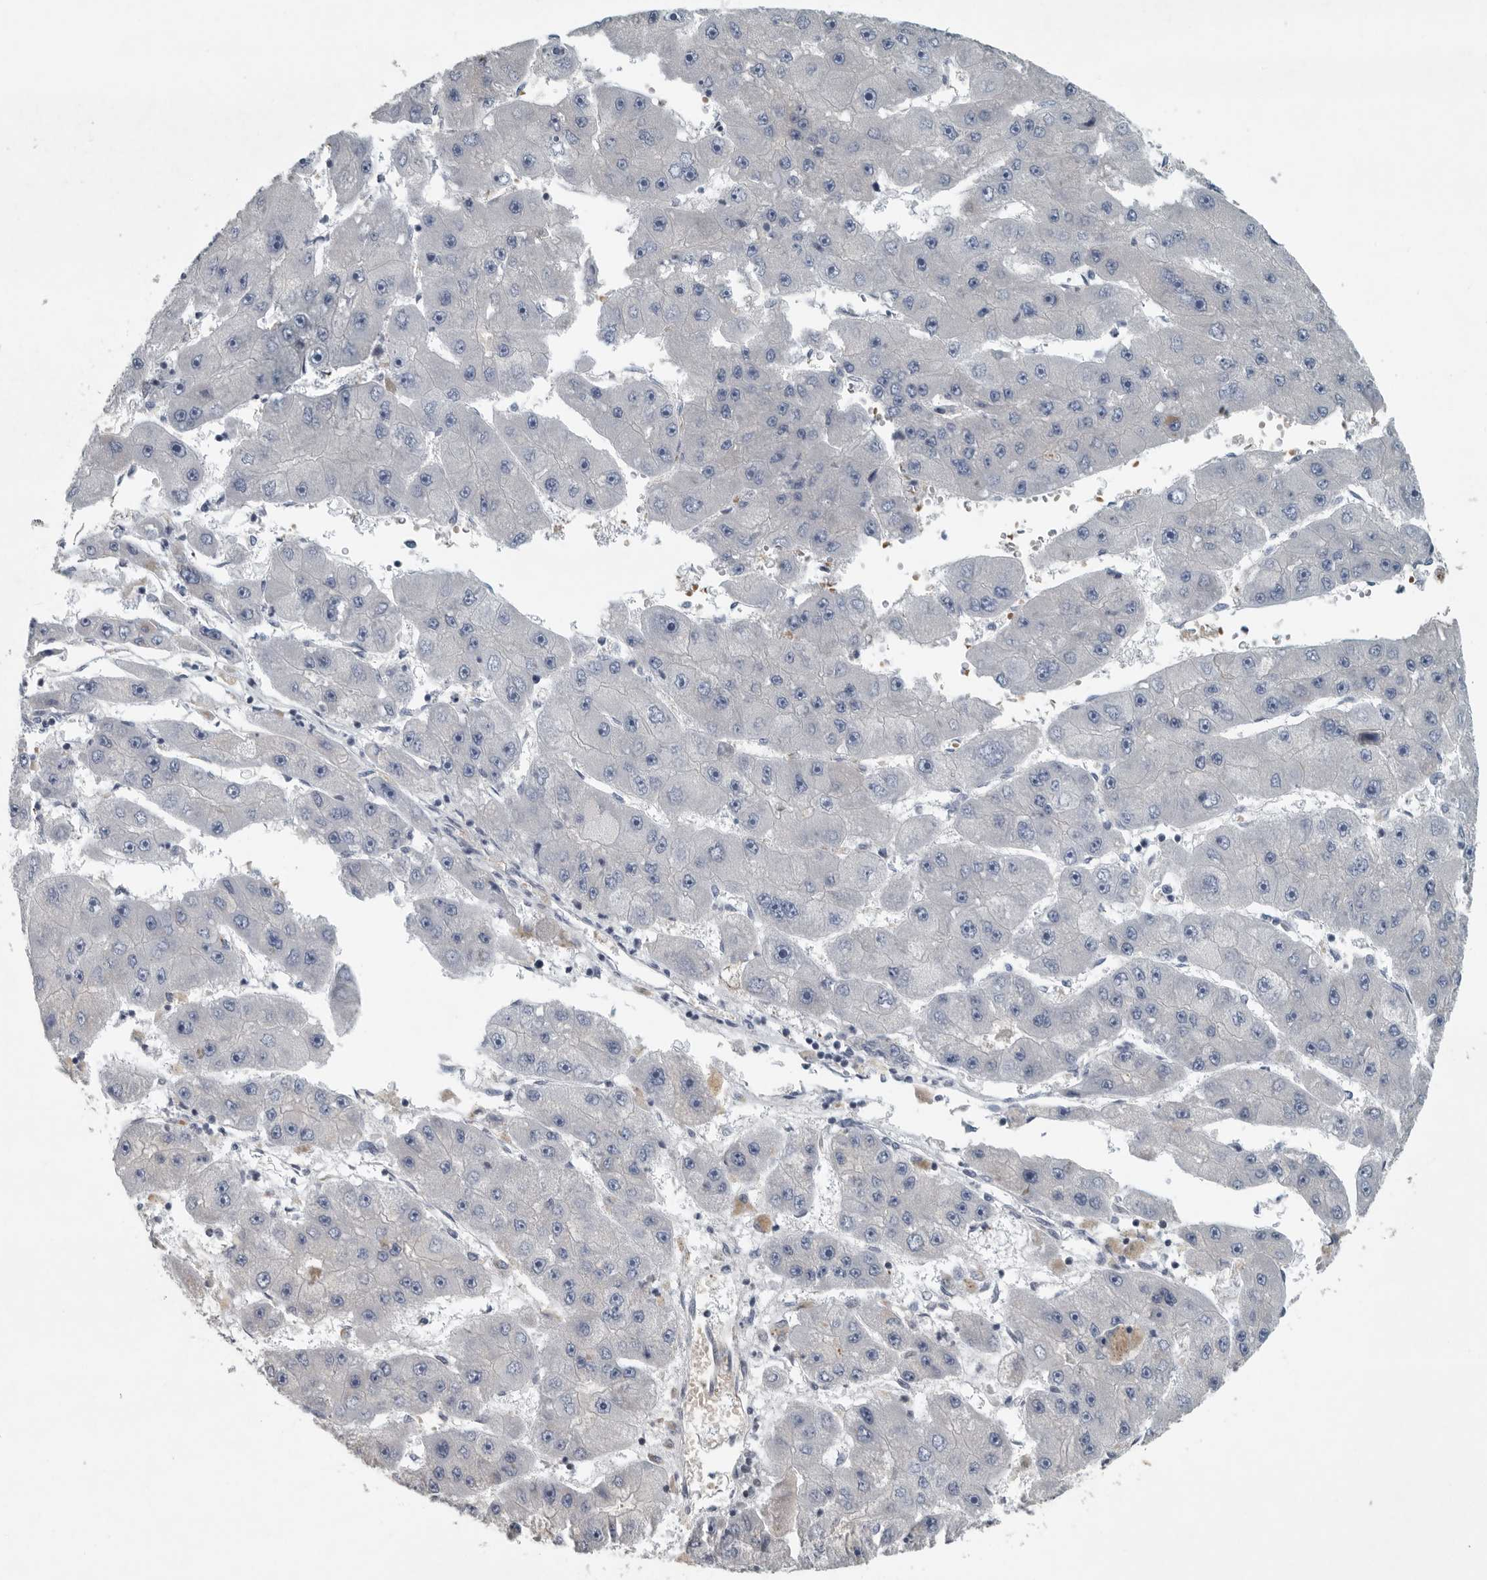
{"staining": {"intensity": "negative", "quantity": "none", "location": "none"}, "tissue": "liver cancer", "cell_type": "Tumor cells", "image_type": "cancer", "snomed": [{"axis": "morphology", "description": "Carcinoma, Hepatocellular, NOS"}, {"axis": "topography", "description": "Liver"}], "caption": "Tumor cells show no significant protein staining in hepatocellular carcinoma (liver).", "gene": "MPP3", "patient": {"sex": "female", "age": 61}}